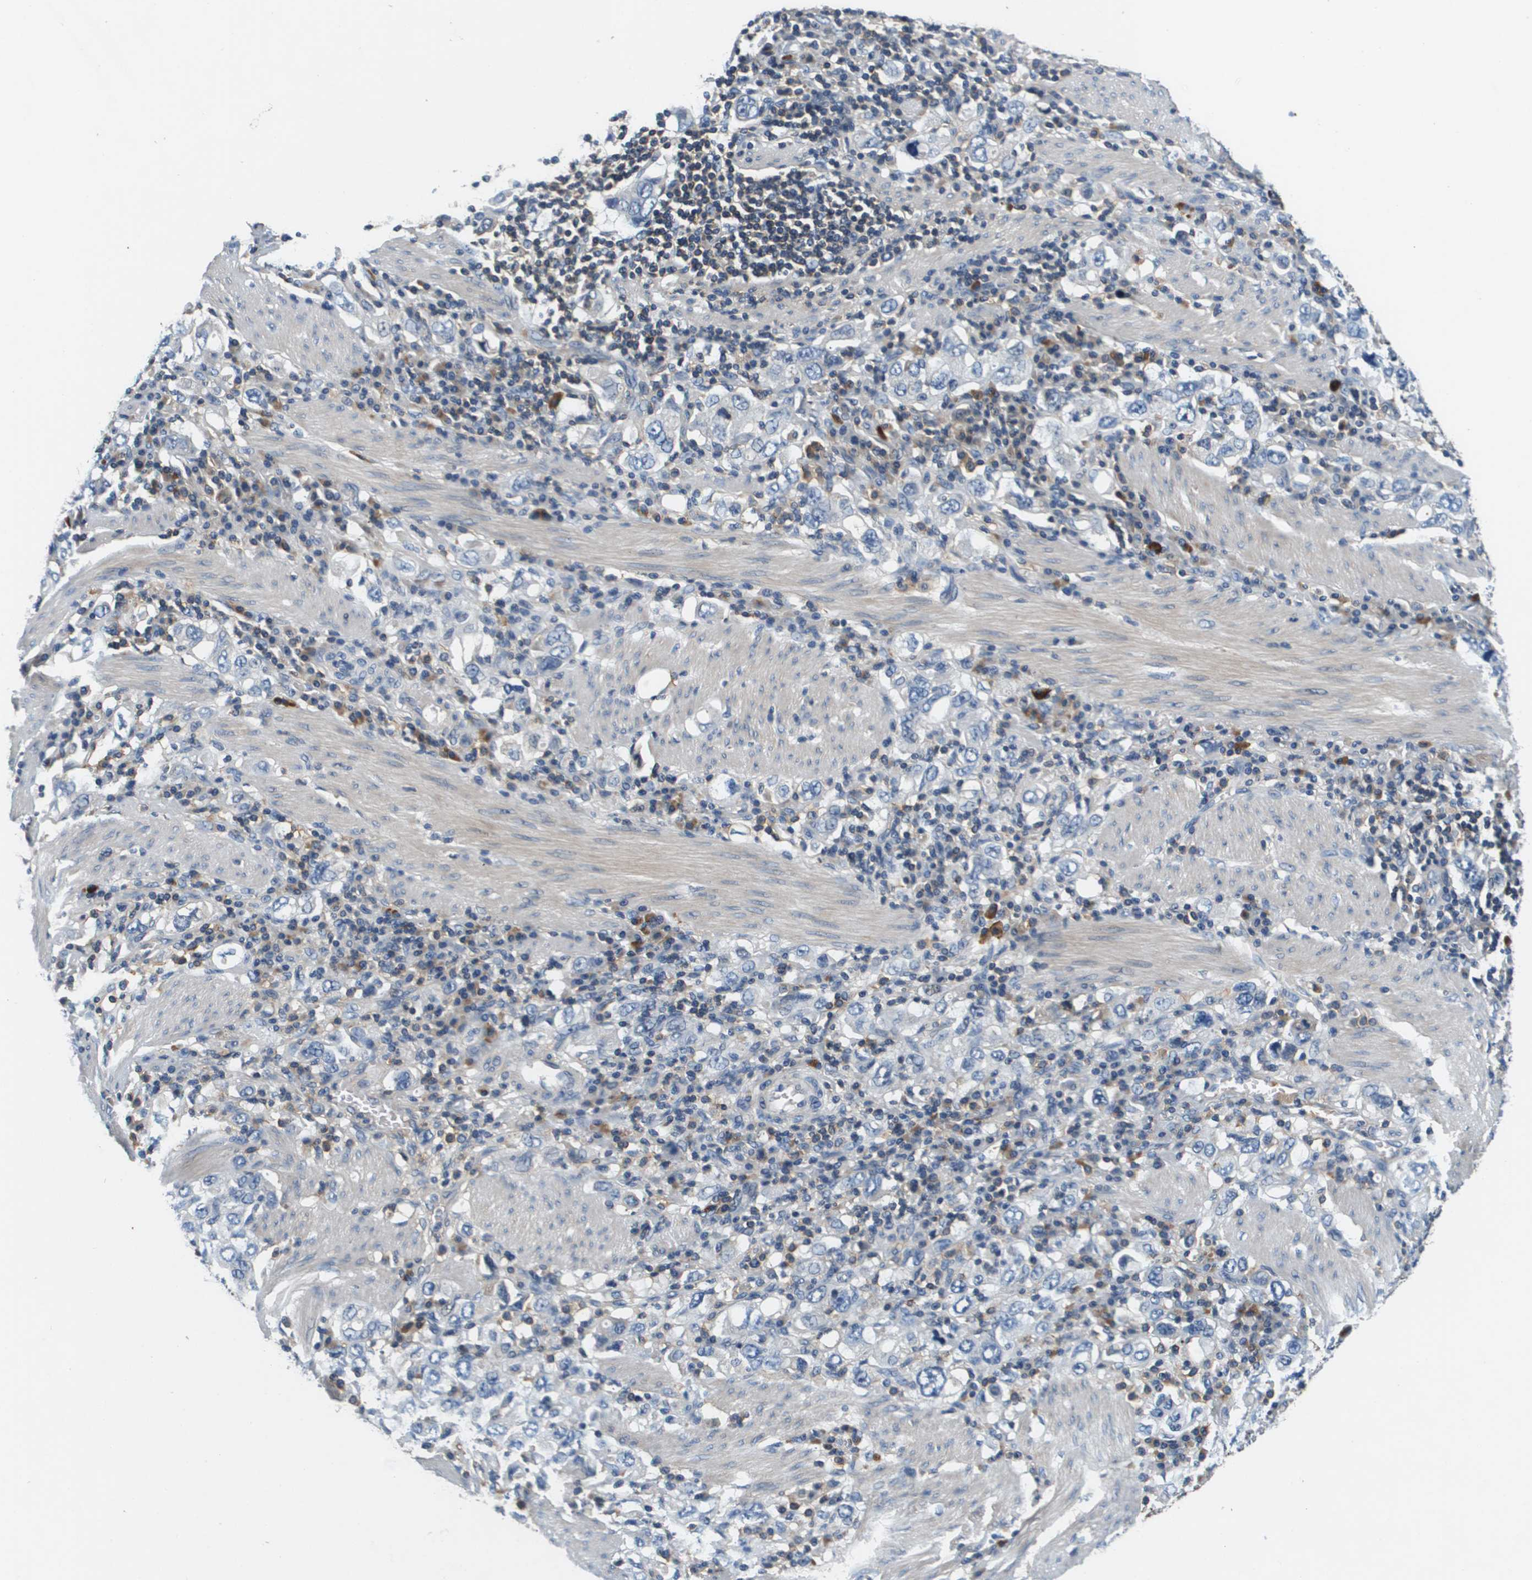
{"staining": {"intensity": "negative", "quantity": "none", "location": "none"}, "tissue": "stomach cancer", "cell_type": "Tumor cells", "image_type": "cancer", "snomed": [{"axis": "morphology", "description": "Adenocarcinoma, NOS"}, {"axis": "topography", "description": "Stomach, upper"}], "caption": "The immunohistochemistry (IHC) micrograph has no significant expression in tumor cells of stomach adenocarcinoma tissue. (Stains: DAB immunohistochemistry (IHC) with hematoxylin counter stain, Microscopy: brightfield microscopy at high magnification).", "gene": "KCNQ5", "patient": {"sex": "male", "age": 62}}